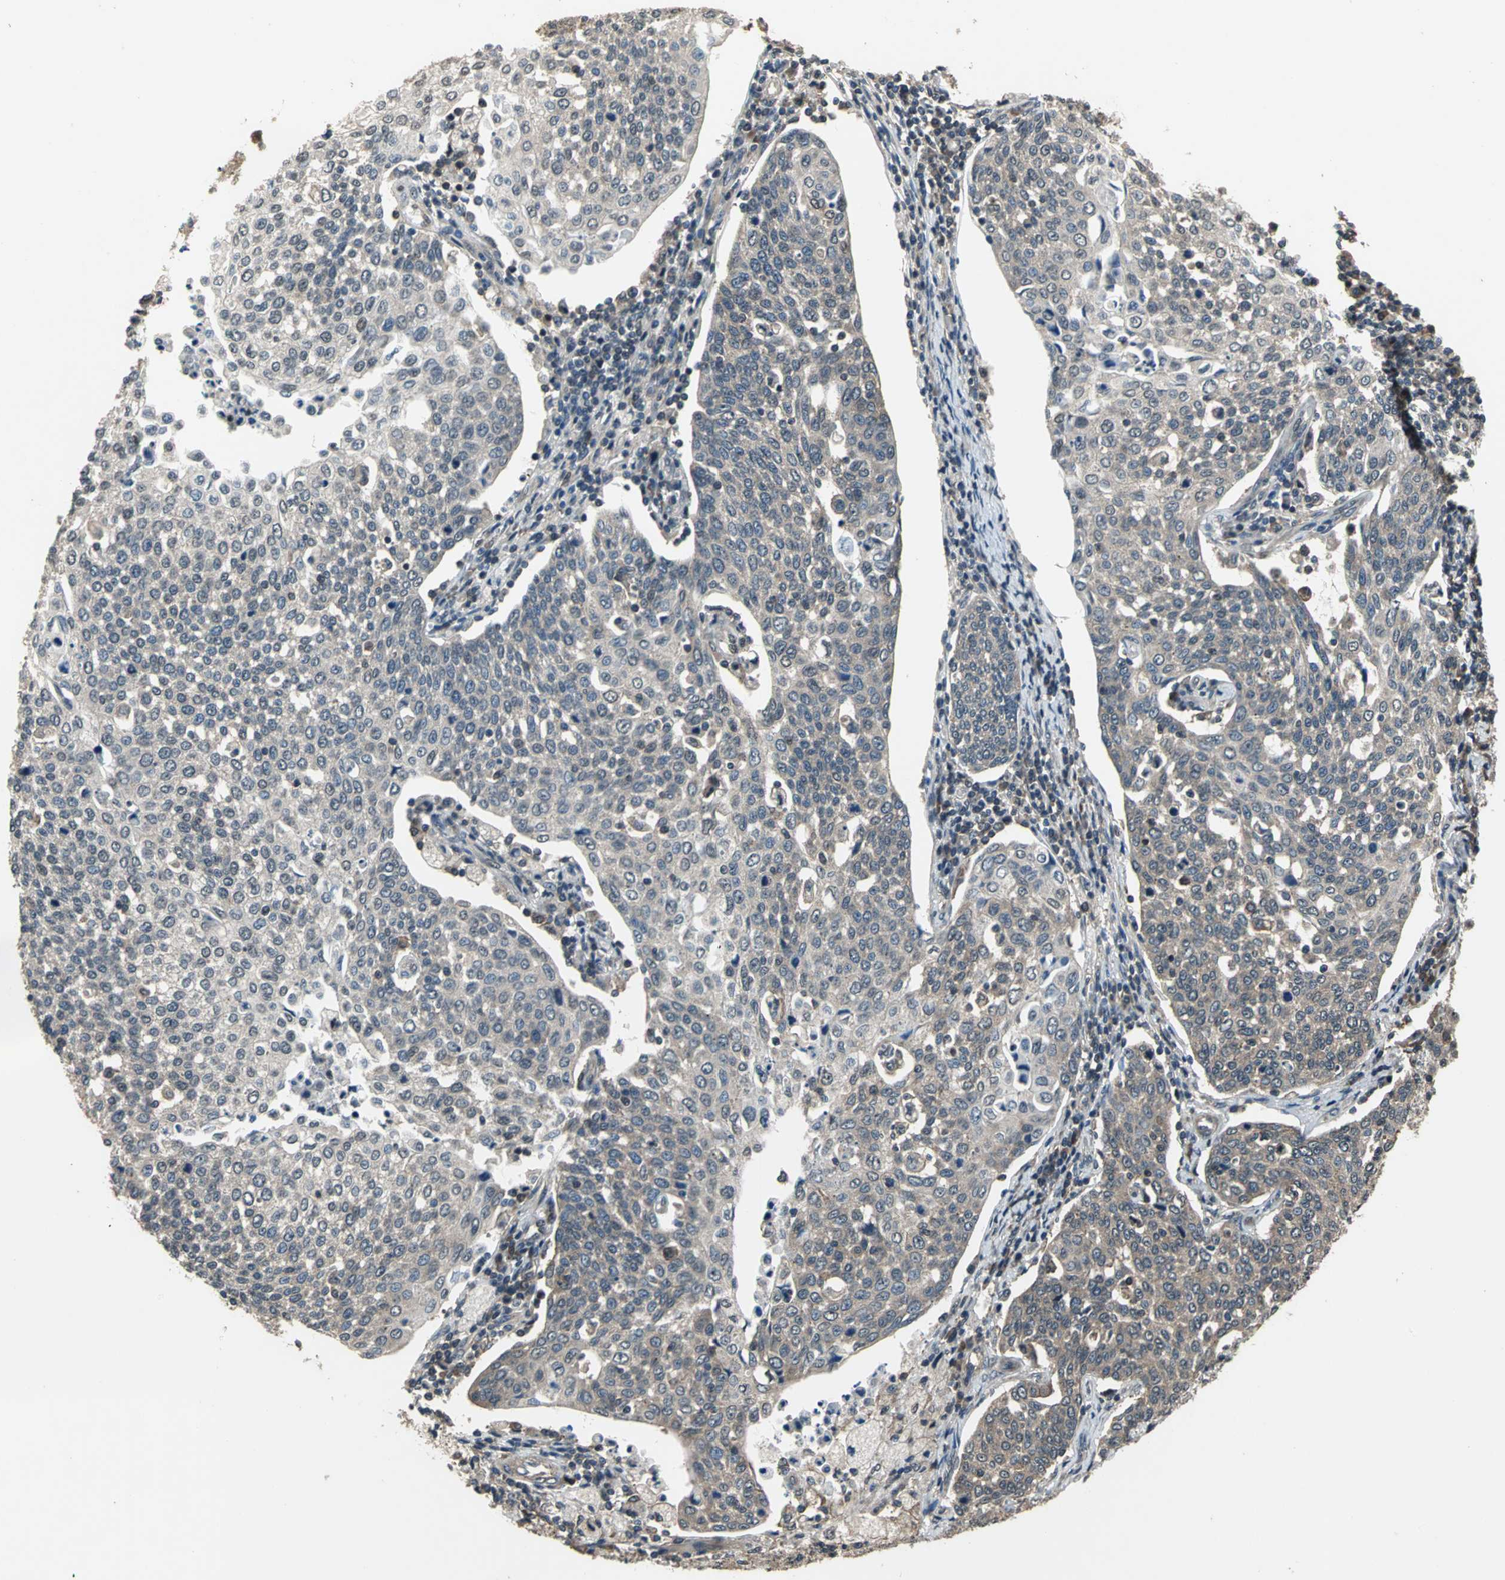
{"staining": {"intensity": "weak", "quantity": "25%-75%", "location": "cytoplasmic/membranous"}, "tissue": "cervical cancer", "cell_type": "Tumor cells", "image_type": "cancer", "snomed": [{"axis": "morphology", "description": "Squamous cell carcinoma, NOS"}, {"axis": "topography", "description": "Cervix"}], "caption": "Weak cytoplasmic/membranous staining is identified in about 25%-75% of tumor cells in squamous cell carcinoma (cervical). (brown staining indicates protein expression, while blue staining denotes nuclei).", "gene": "EIF2B2", "patient": {"sex": "female", "age": 34}}